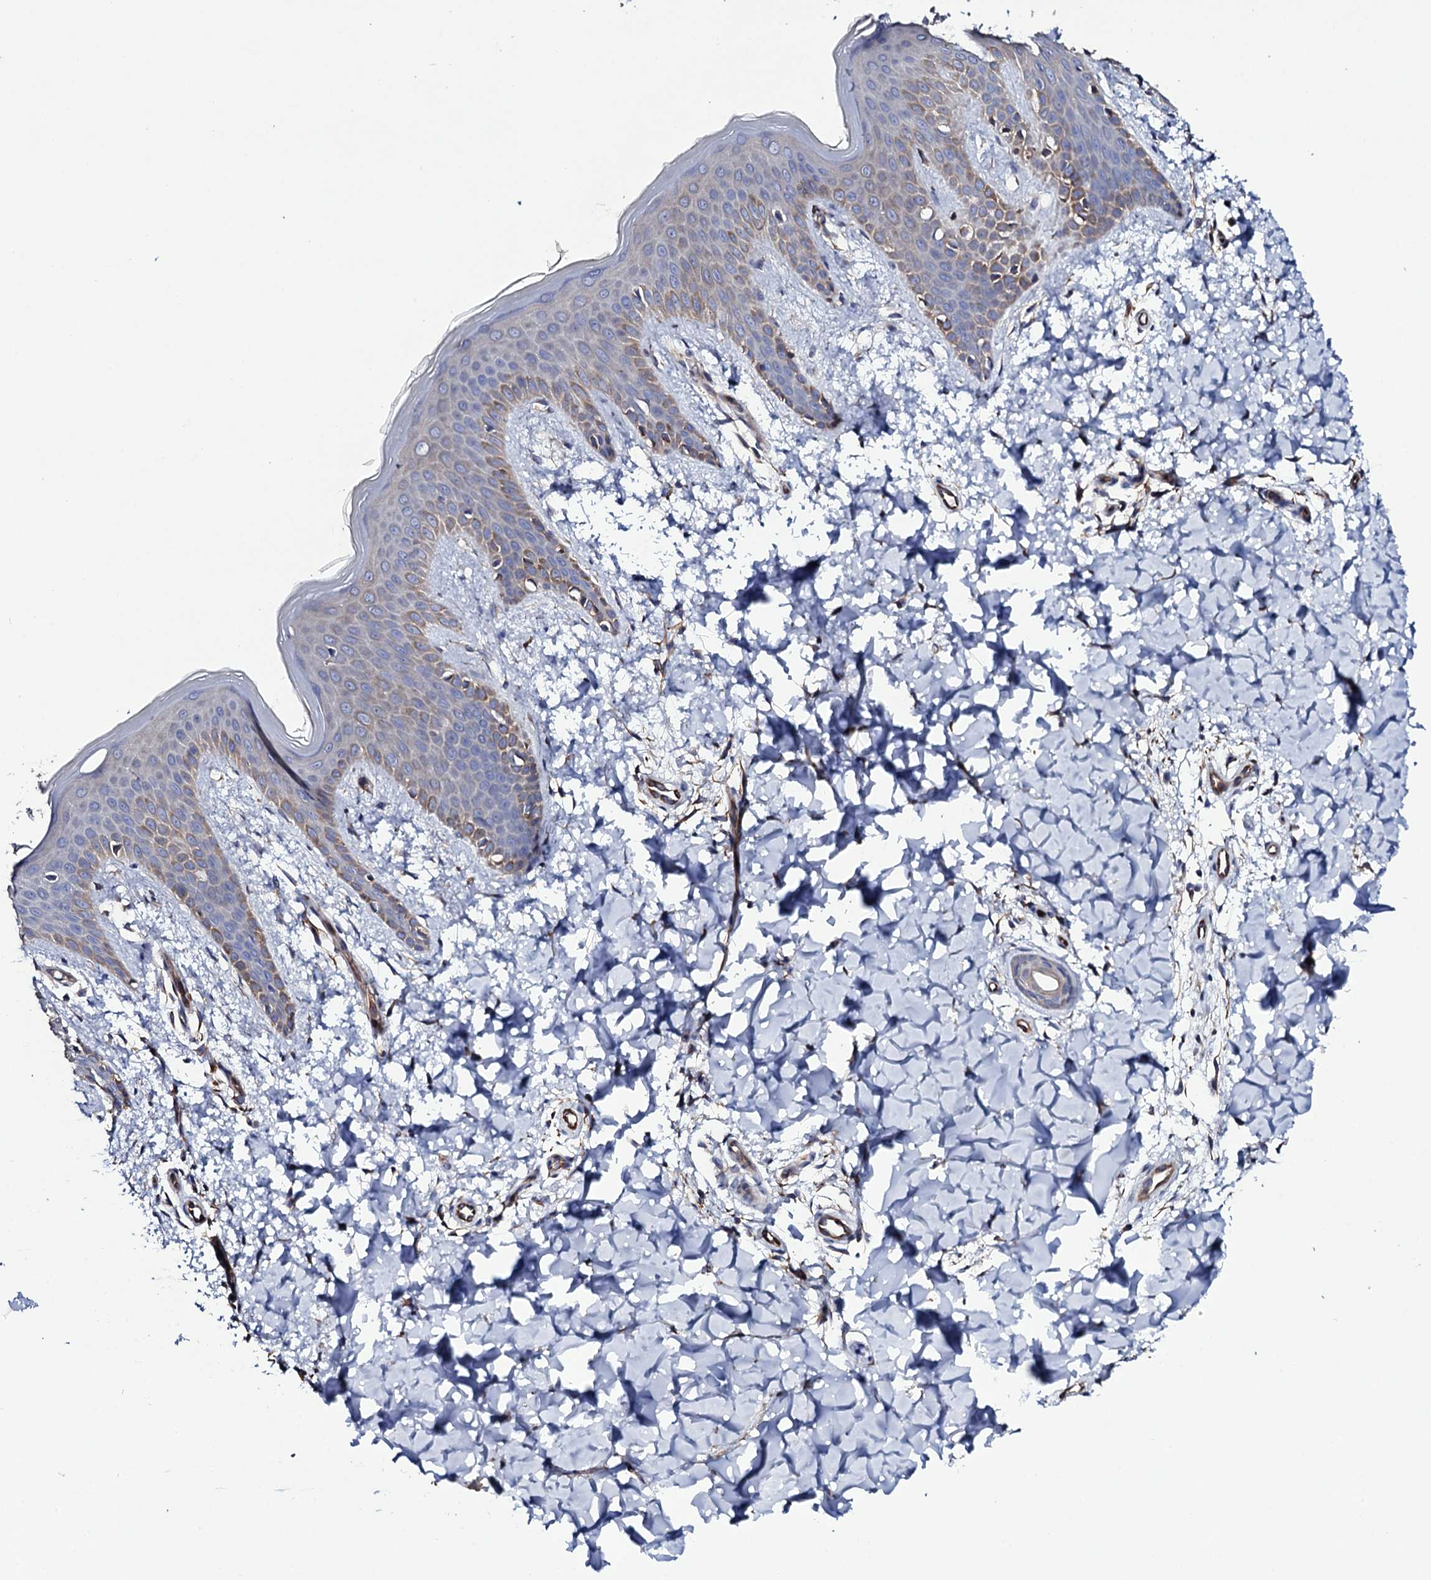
{"staining": {"intensity": "moderate", "quantity": ">75%", "location": "cytoplasmic/membranous"}, "tissue": "skin", "cell_type": "Fibroblasts", "image_type": "normal", "snomed": [{"axis": "morphology", "description": "Normal tissue, NOS"}, {"axis": "topography", "description": "Skin"}], "caption": "Immunohistochemistry of benign skin displays medium levels of moderate cytoplasmic/membranous positivity in approximately >75% of fibroblasts.", "gene": "BCL2L14", "patient": {"sex": "male", "age": 36}}